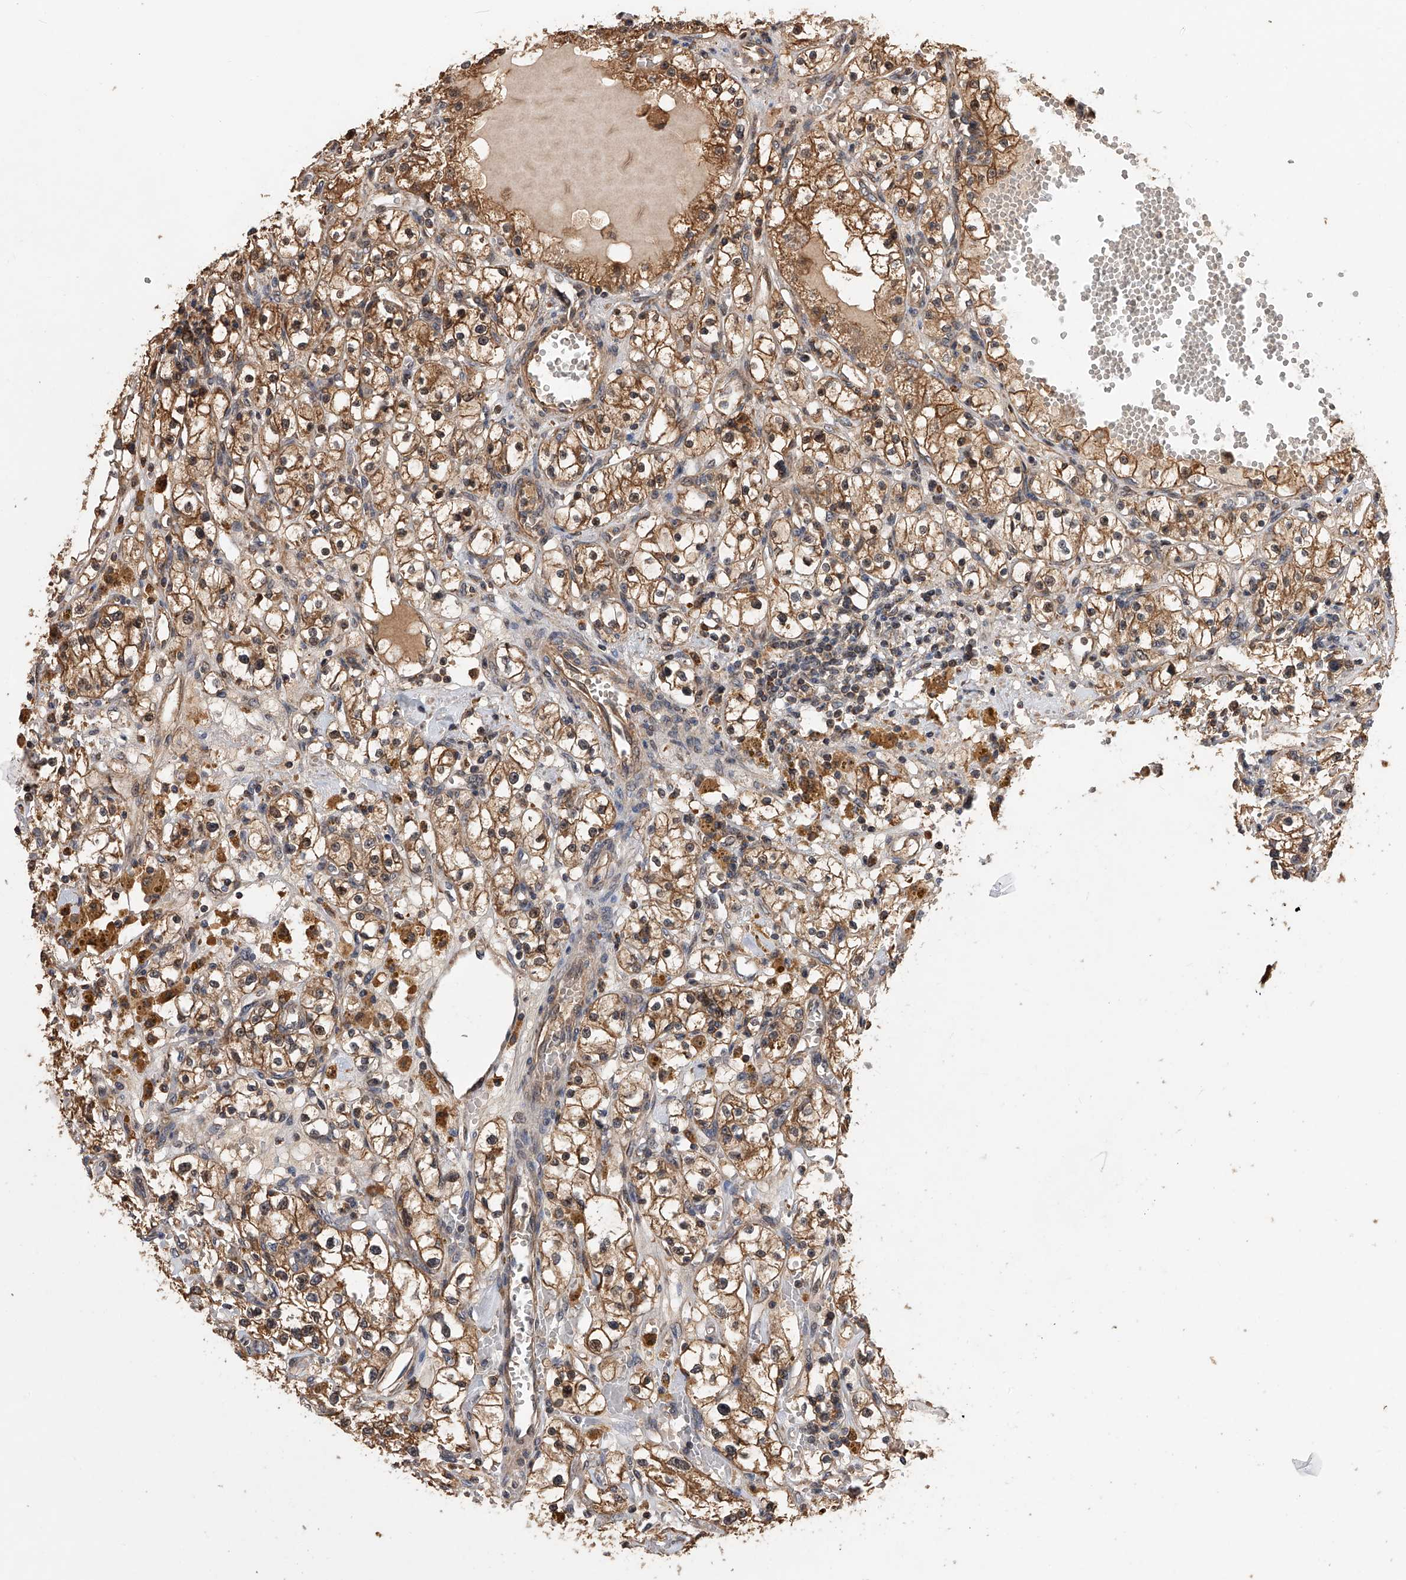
{"staining": {"intensity": "moderate", "quantity": ">75%", "location": "cytoplasmic/membranous,nuclear"}, "tissue": "renal cancer", "cell_type": "Tumor cells", "image_type": "cancer", "snomed": [{"axis": "morphology", "description": "Adenocarcinoma, NOS"}, {"axis": "topography", "description": "Kidney"}], "caption": "Human renal adenocarcinoma stained for a protein (brown) shows moderate cytoplasmic/membranous and nuclear positive positivity in approximately >75% of tumor cells.", "gene": "GMDS", "patient": {"sex": "male", "age": 56}}